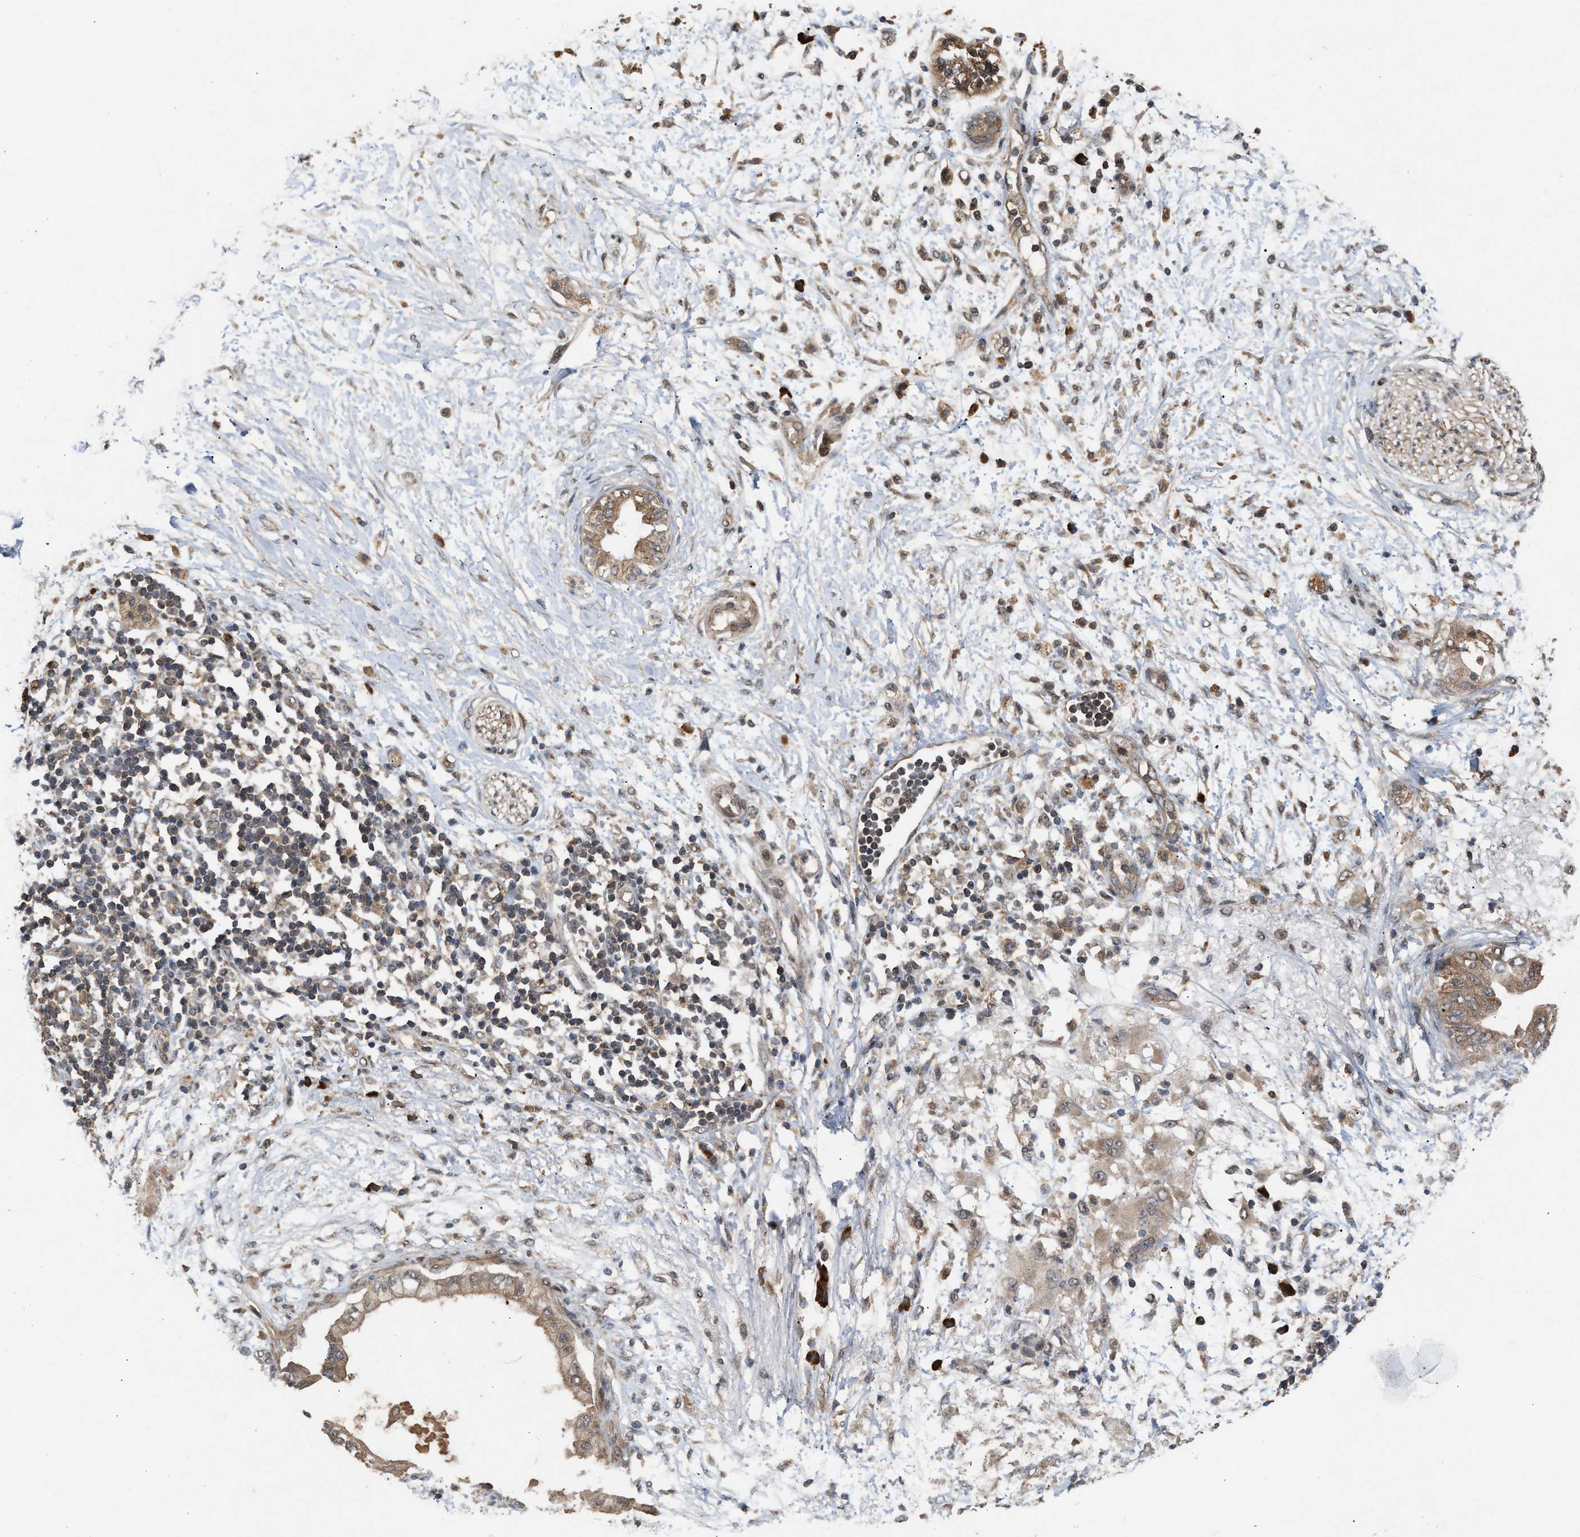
{"staining": {"intensity": "weak", "quantity": "25%-75%", "location": "cytoplasmic/membranous"}, "tissue": "adipose tissue", "cell_type": "Adipocytes", "image_type": "normal", "snomed": [{"axis": "morphology", "description": "Normal tissue, NOS"}, {"axis": "morphology", "description": "Adenocarcinoma, NOS"}, {"axis": "topography", "description": "Duodenum"}, {"axis": "topography", "description": "Peripheral nerve tissue"}], "caption": "Immunohistochemical staining of normal adipose tissue demonstrates weak cytoplasmic/membranous protein staining in about 25%-75% of adipocytes.", "gene": "RUSC2", "patient": {"sex": "female", "age": 60}}